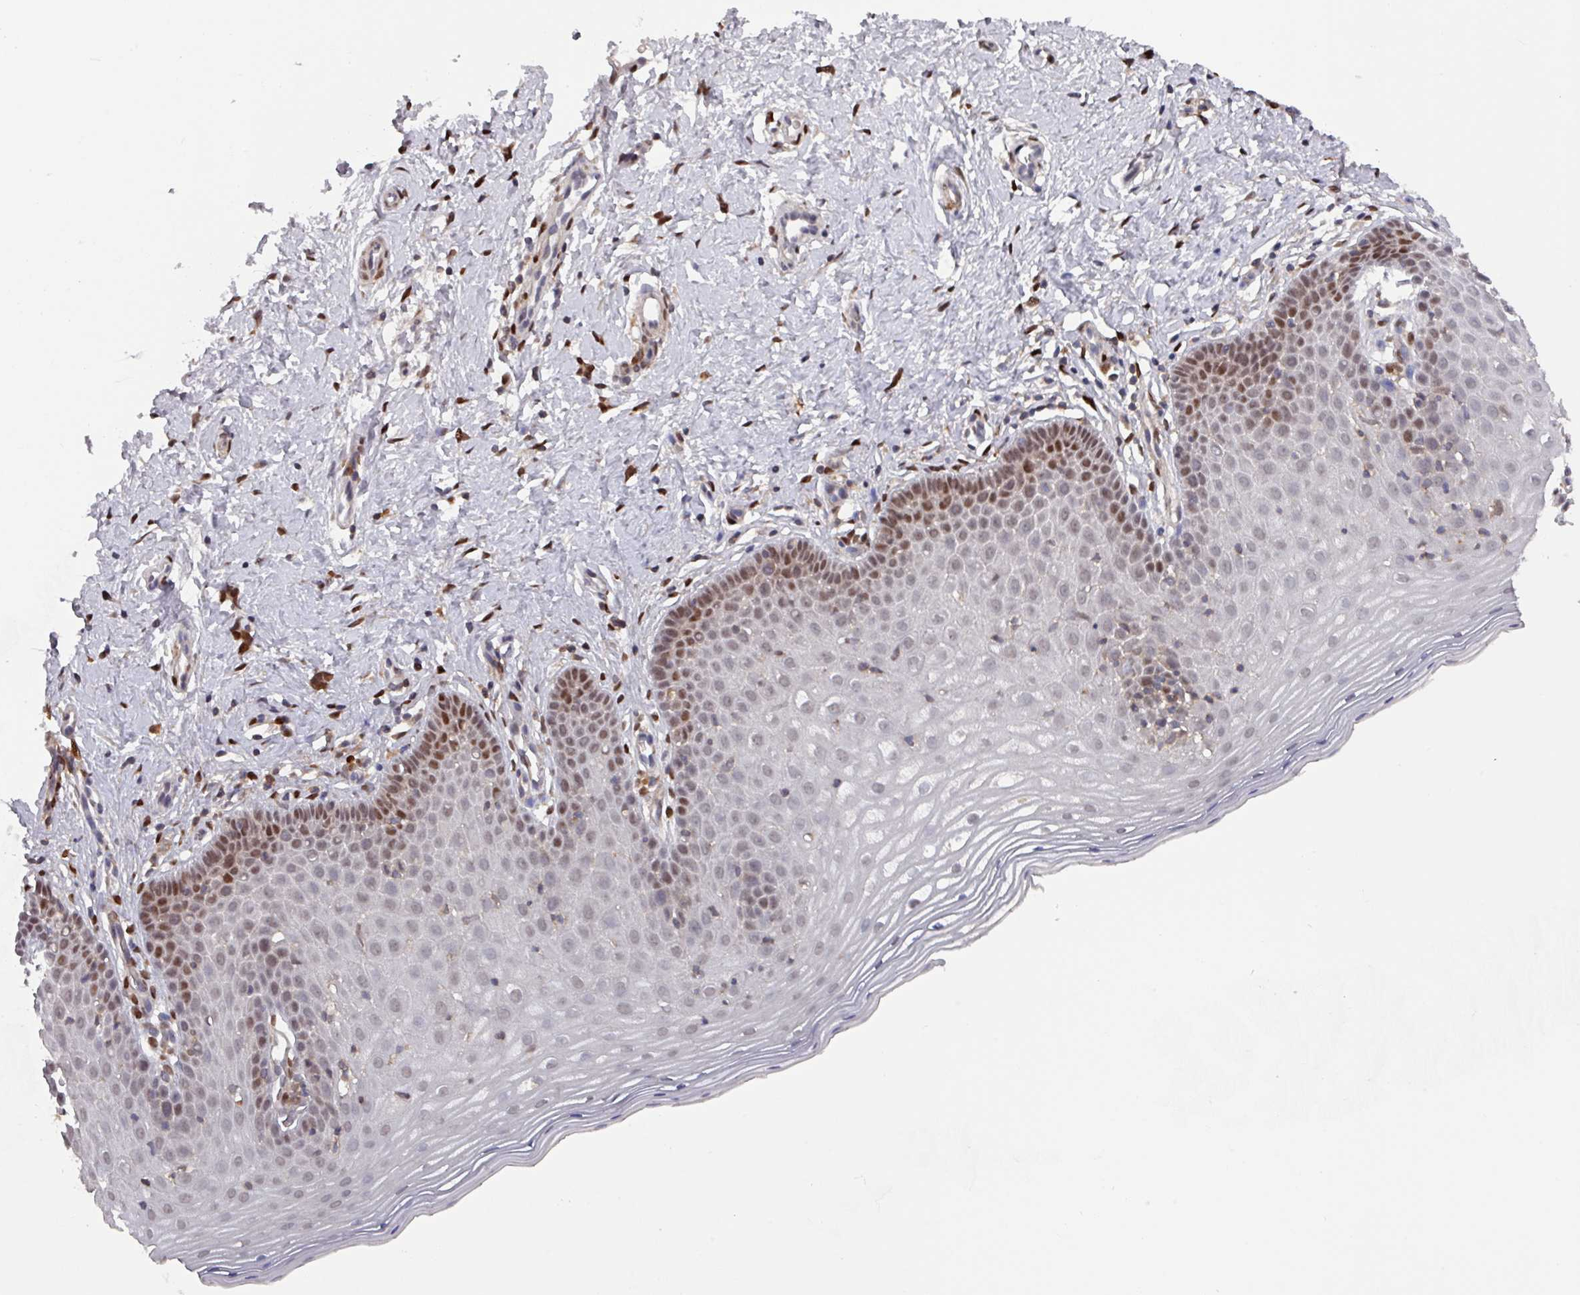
{"staining": {"intensity": "moderate", "quantity": "25%-75%", "location": "nuclear"}, "tissue": "cervix", "cell_type": "Squamous epithelial cells", "image_type": "normal", "snomed": [{"axis": "morphology", "description": "Normal tissue, NOS"}, {"axis": "topography", "description": "Cervix"}], "caption": "DAB (3,3'-diaminobenzidine) immunohistochemical staining of unremarkable human cervix demonstrates moderate nuclear protein staining in approximately 25%-75% of squamous epithelial cells. The staining is performed using DAB brown chromogen to label protein expression. The nuclei are counter-stained blue using hematoxylin.", "gene": "PRRX1", "patient": {"sex": "female", "age": 36}}